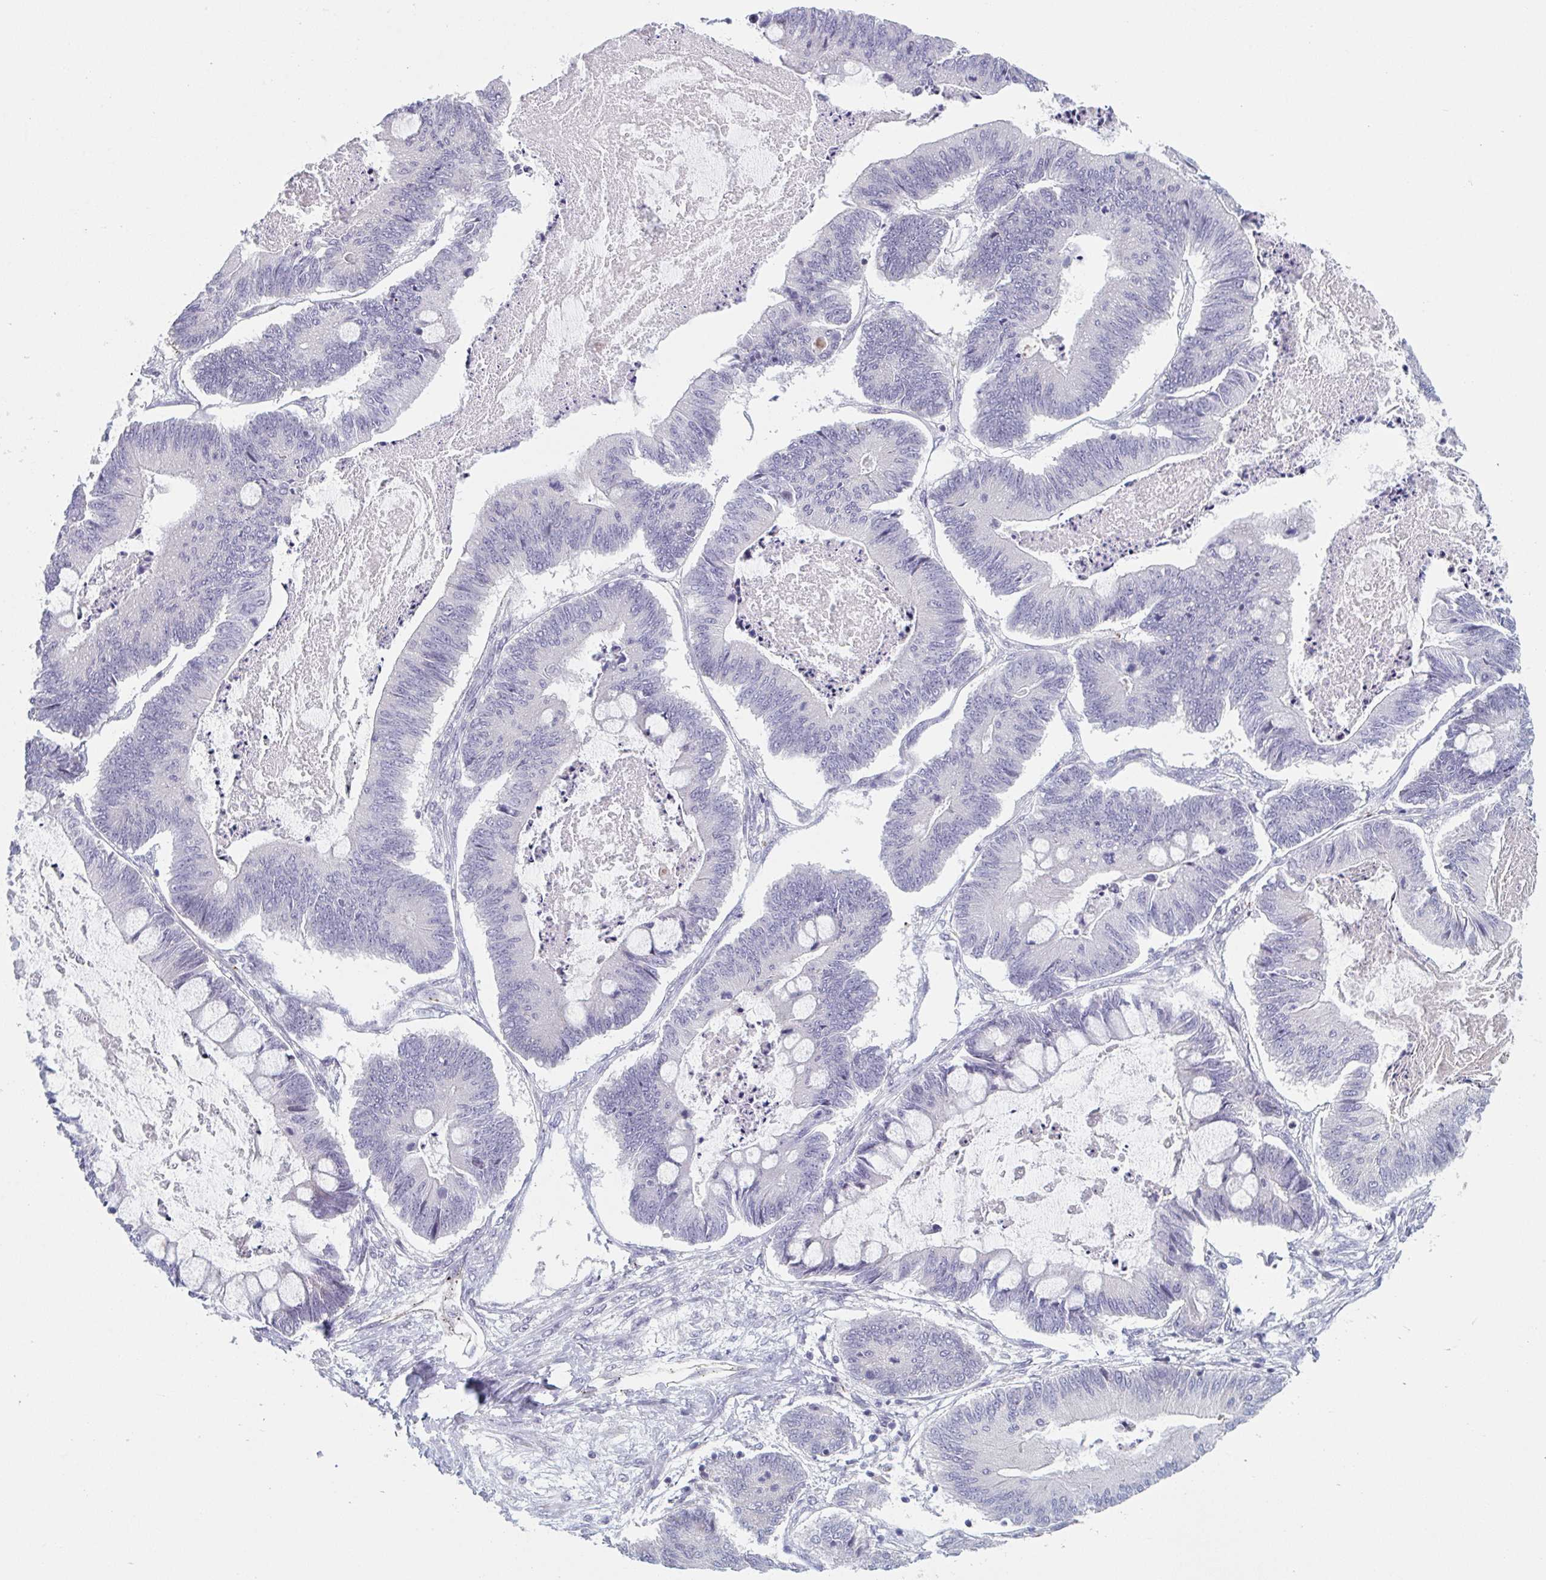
{"staining": {"intensity": "negative", "quantity": "none", "location": "none"}, "tissue": "ovarian cancer", "cell_type": "Tumor cells", "image_type": "cancer", "snomed": [{"axis": "morphology", "description": "Cystadenocarcinoma, mucinous, NOS"}, {"axis": "topography", "description": "Ovary"}], "caption": "Immunohistochemistry histopathology image of ovarian cancer stained for a protein (brown), which reveals no positivity in tumor cells.", "gene": "TNFSF10", "patient": {"sex": "female", "age": 61}}